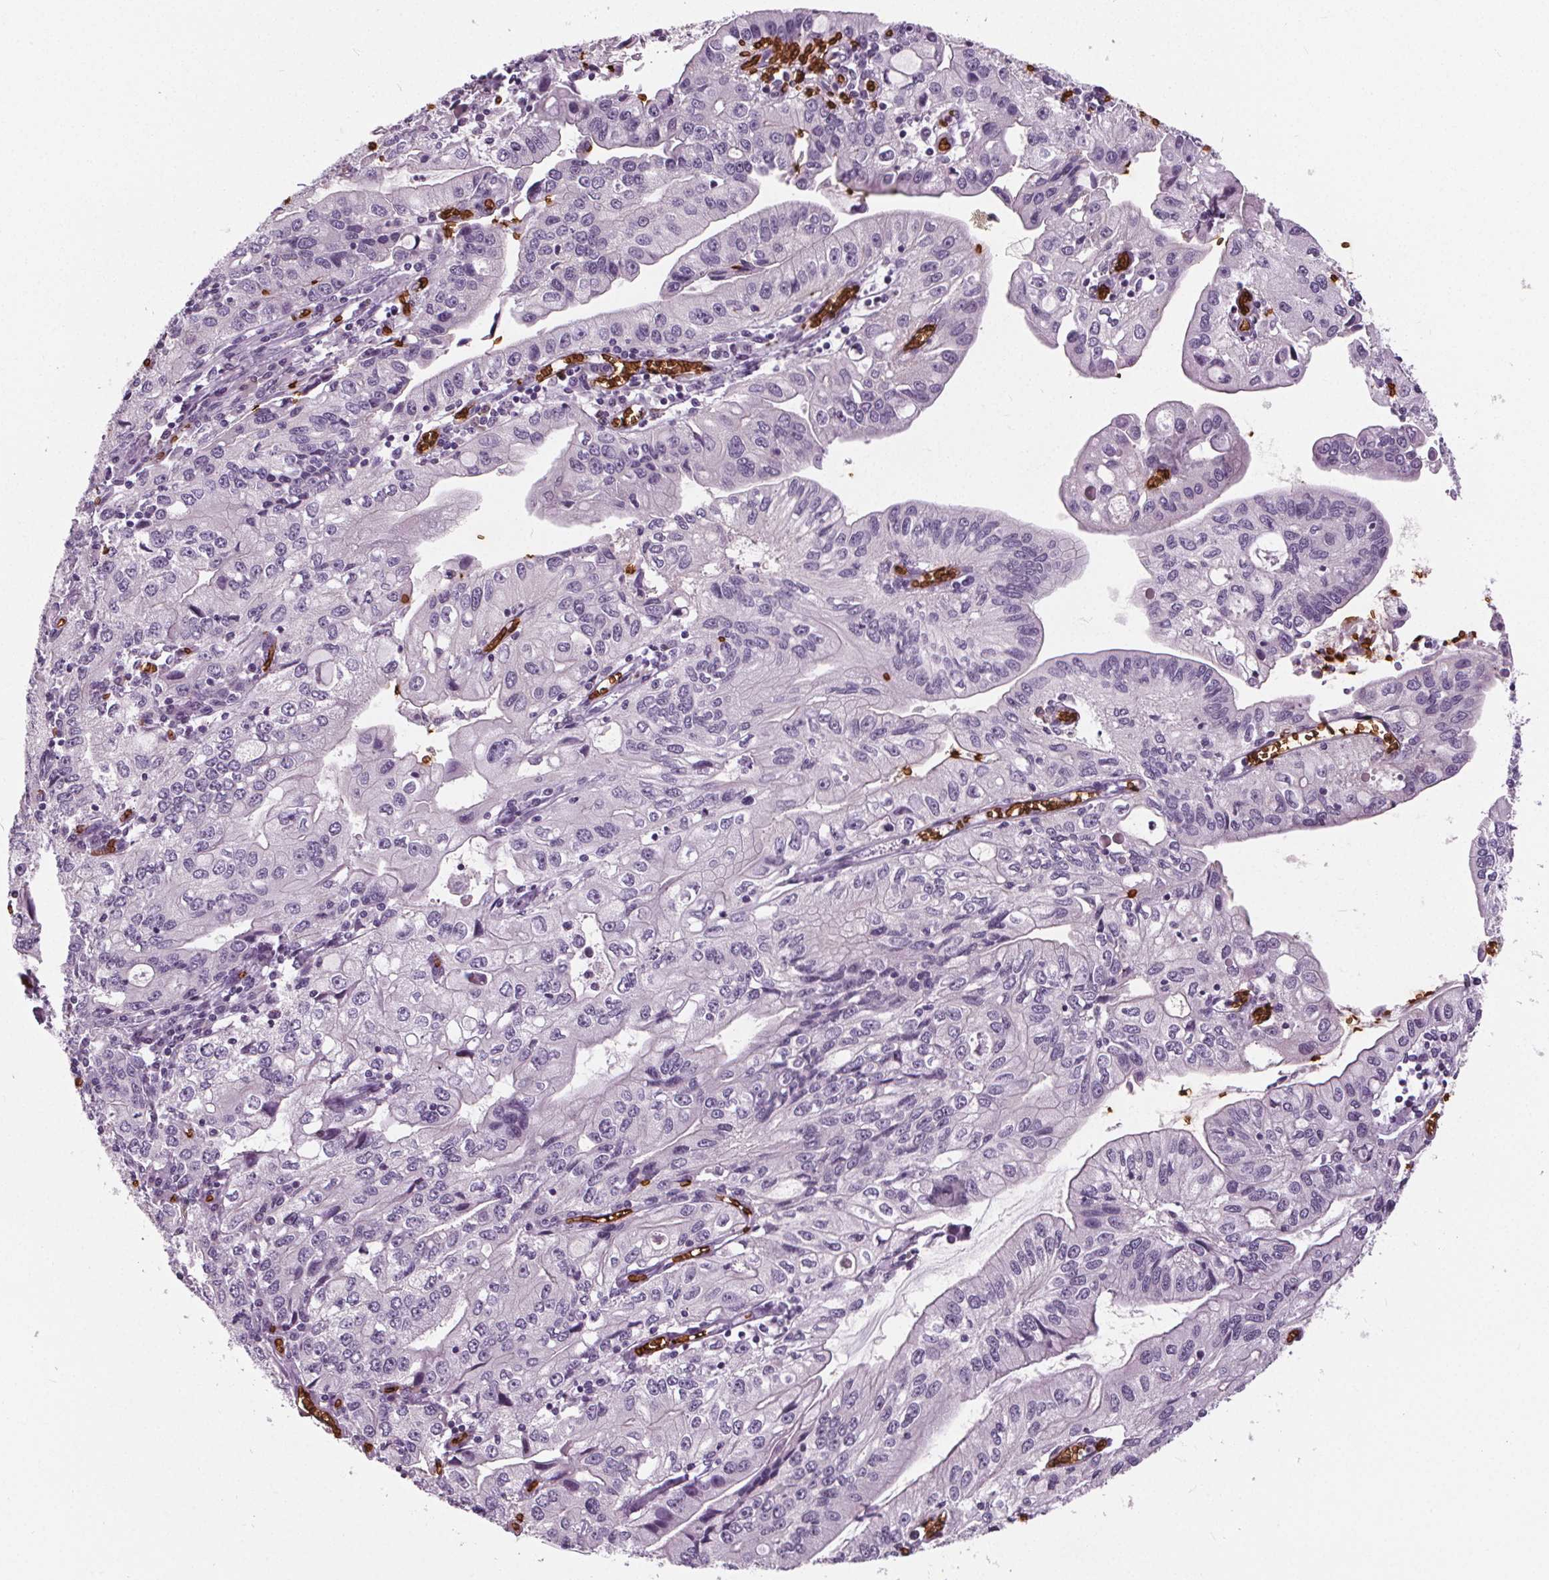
{"staining": {"intensity": "negative", "quantity": "none", "location": "none"}, "tissue": "stomach cancer", "cell_type": "Tumor cells", "image_type": "cancer", "snomed": [{"axis": "morphology", "description": "Adenocarcinoma, NOS"}, {"axis": "topography", "description": "Stomach, lower"}], "caption": "Histopathology image shows no significant protein positivity in tumor cells of stomach cancer.", "gene": "SLC4A1", "patient": {"sex": "female", "age": 72}}